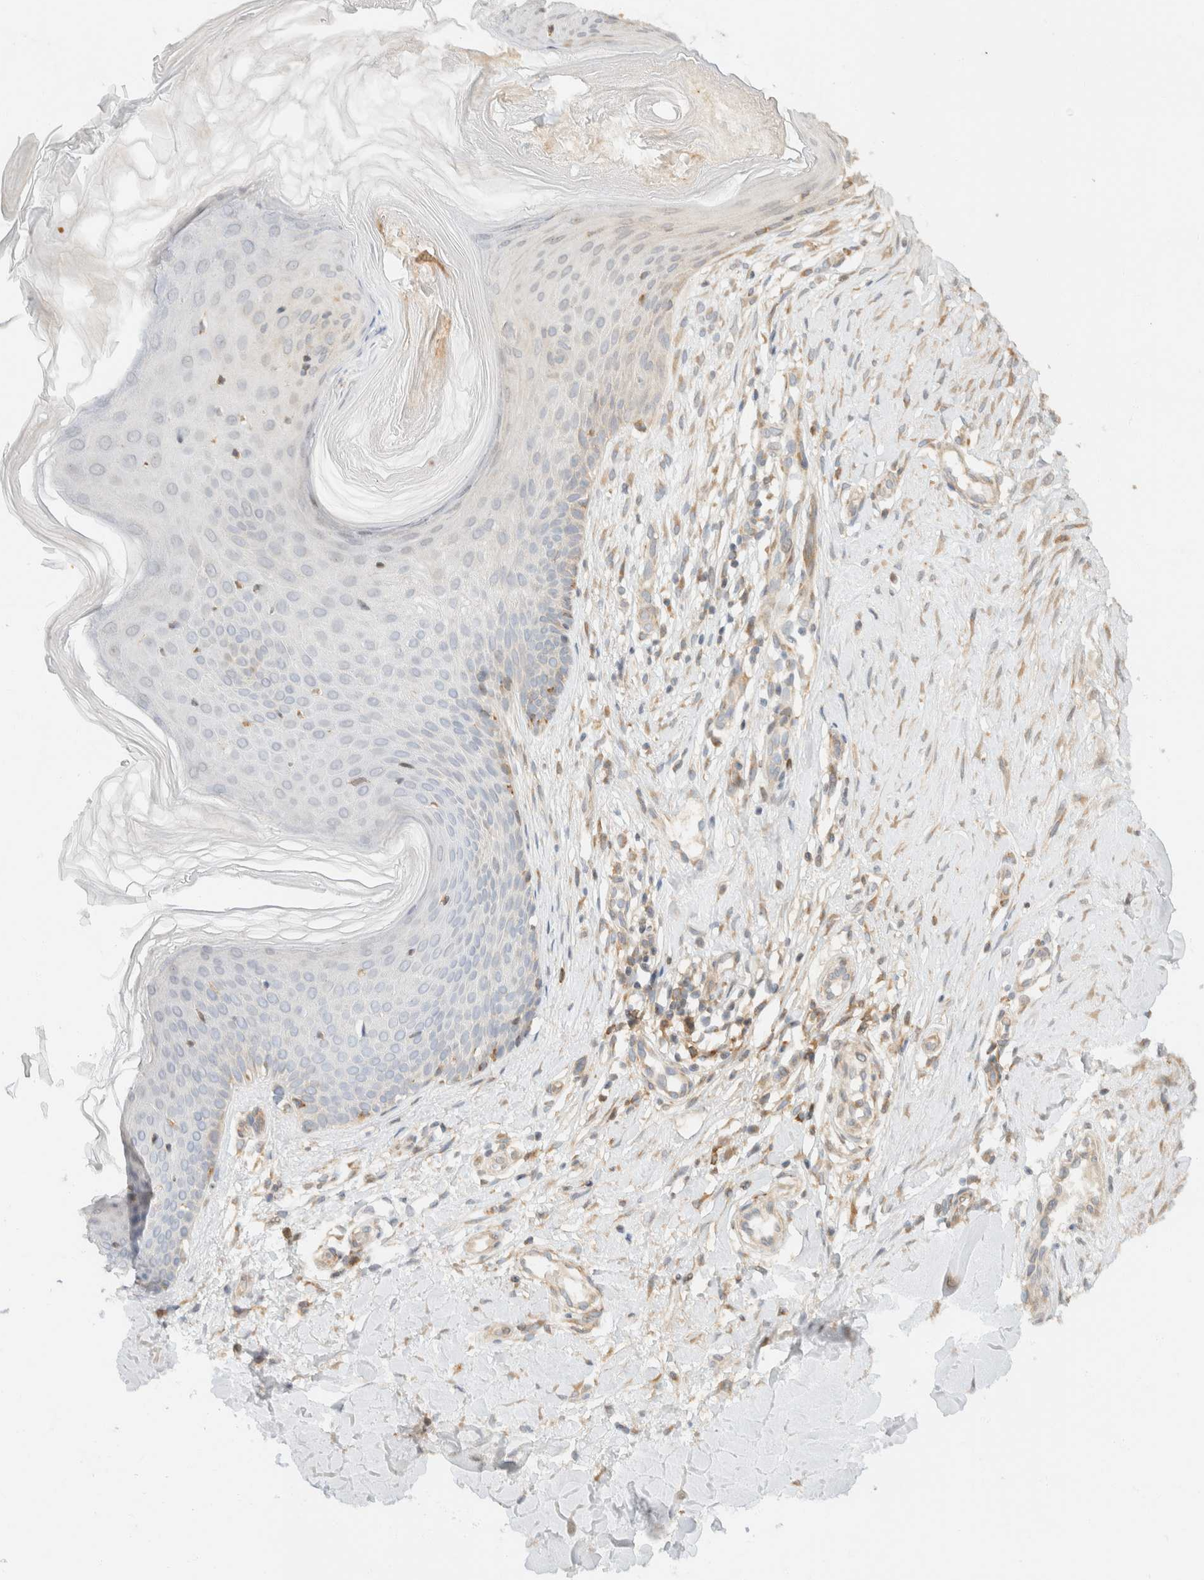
{"staining": {"intensity": "moderate", "quantity": ">75%", "location": "cytoplasmic/membranous"}, "tissue": "skin", "cell_type": "Fibroblasts", "image_type": "normal", "snomed": [{"axis": "morphology", "description": "Normal tissue, NOS"}, {"axis": "topography", "description": "Skin"}], "caption": "Skin stained with DAB immunohistochemistry reveals medium levels of moderate cytoplasmic/membranous expression in approximately >75% of fibroblasts. Ihc stains the protein of interest in brown and the nuclei are stained blue.", "gene": "TACC1", "patient": {"sex": "male", "age": 41}}